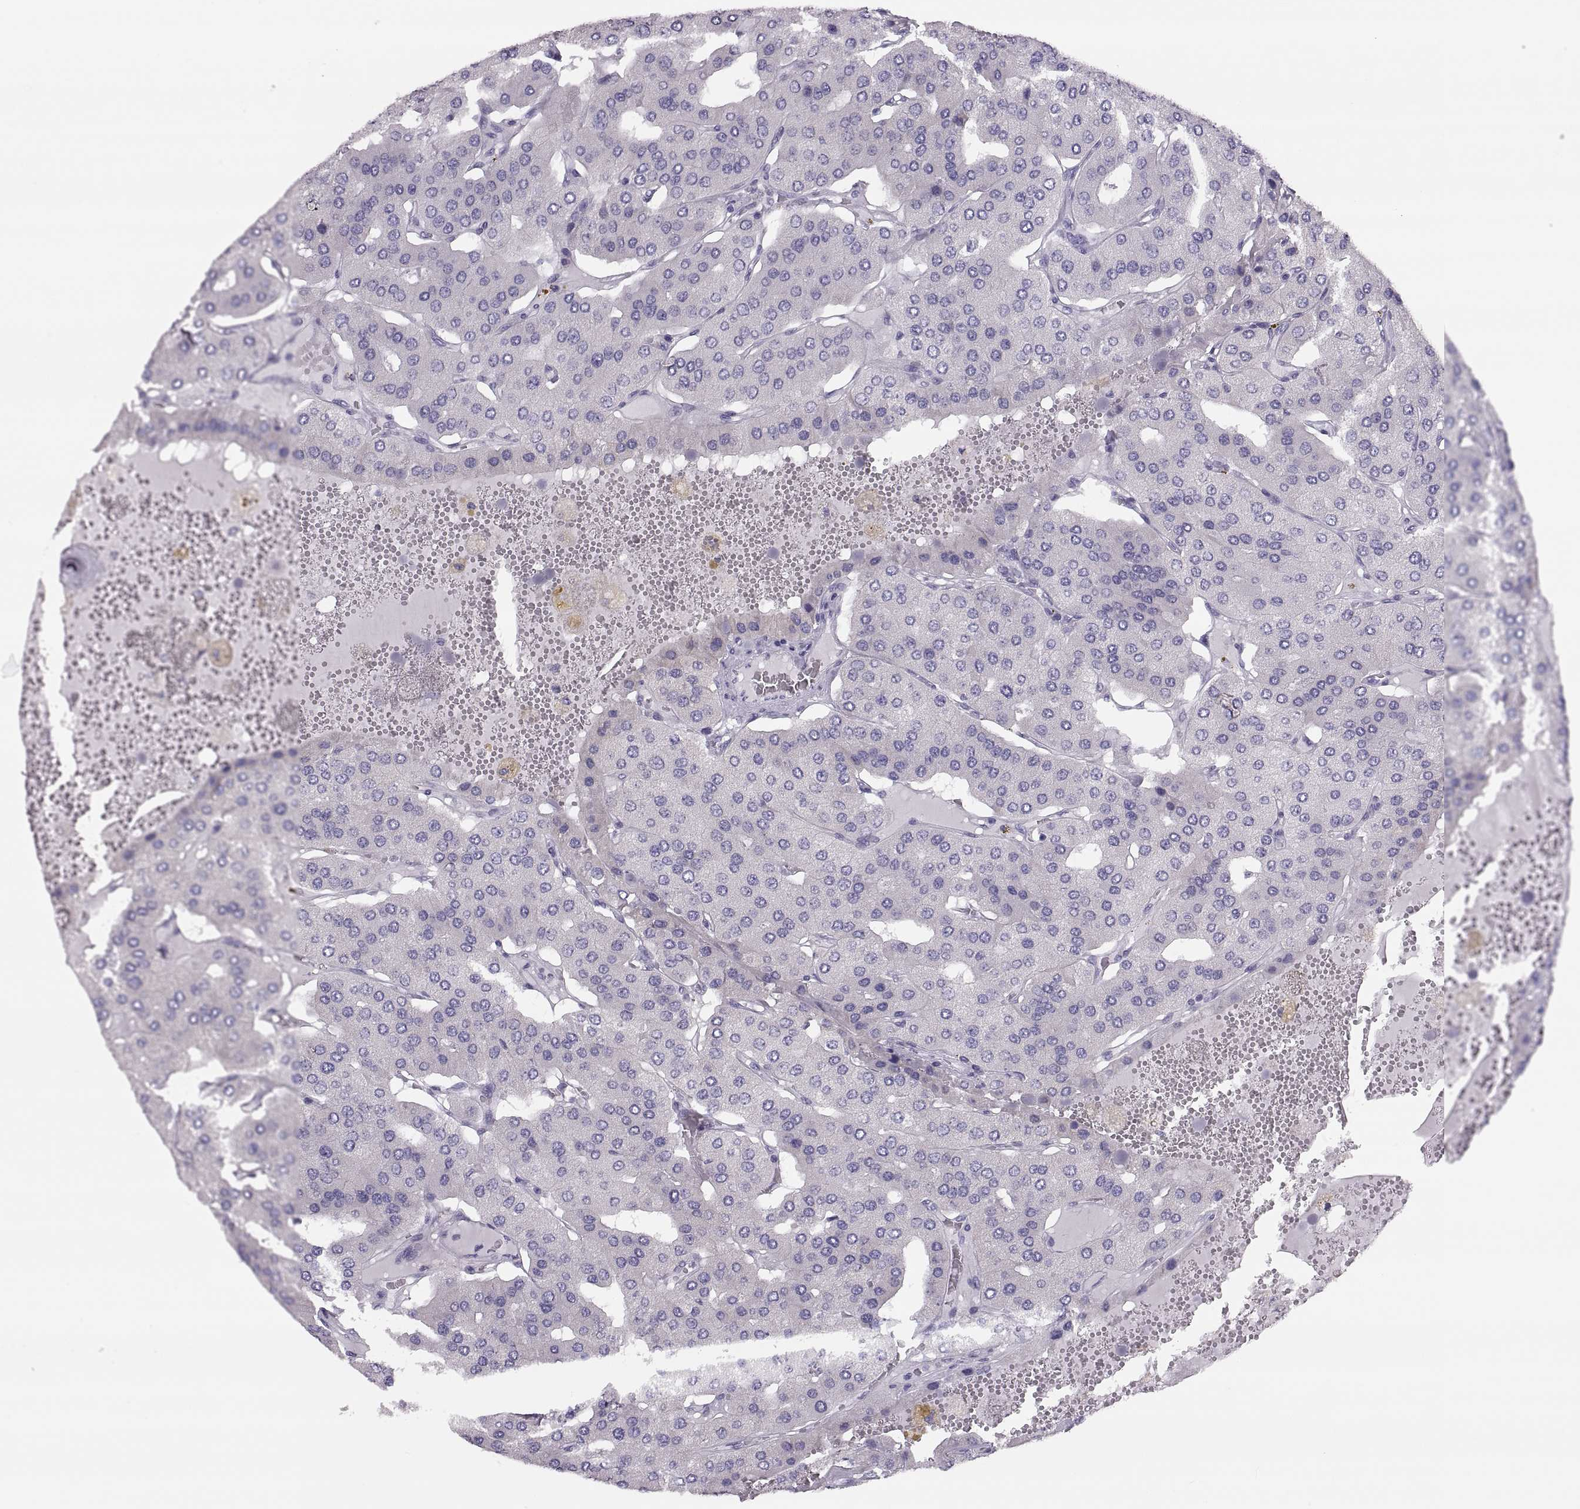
{"staining": {"intensity": "negative", "quantity": "none", "location": "none"}, "tissue": "parathyroid gland", "cell_type": "Glandular cells", "image_type": "normal", "snomed": [{"axis": "morphology", "description": "Normal tissue, NOS"}, {"axis": "morphology", "description": "Adenoma, NOS"}, {"axis": "topography", "description": "Parathyroid gland"}], "caption": "Parathyroid gland stained for a protein using immunohistochemistry shows no staining glandular cells.", "gene": "ADH6", "patient": {"sex": "female", "age": 86}}